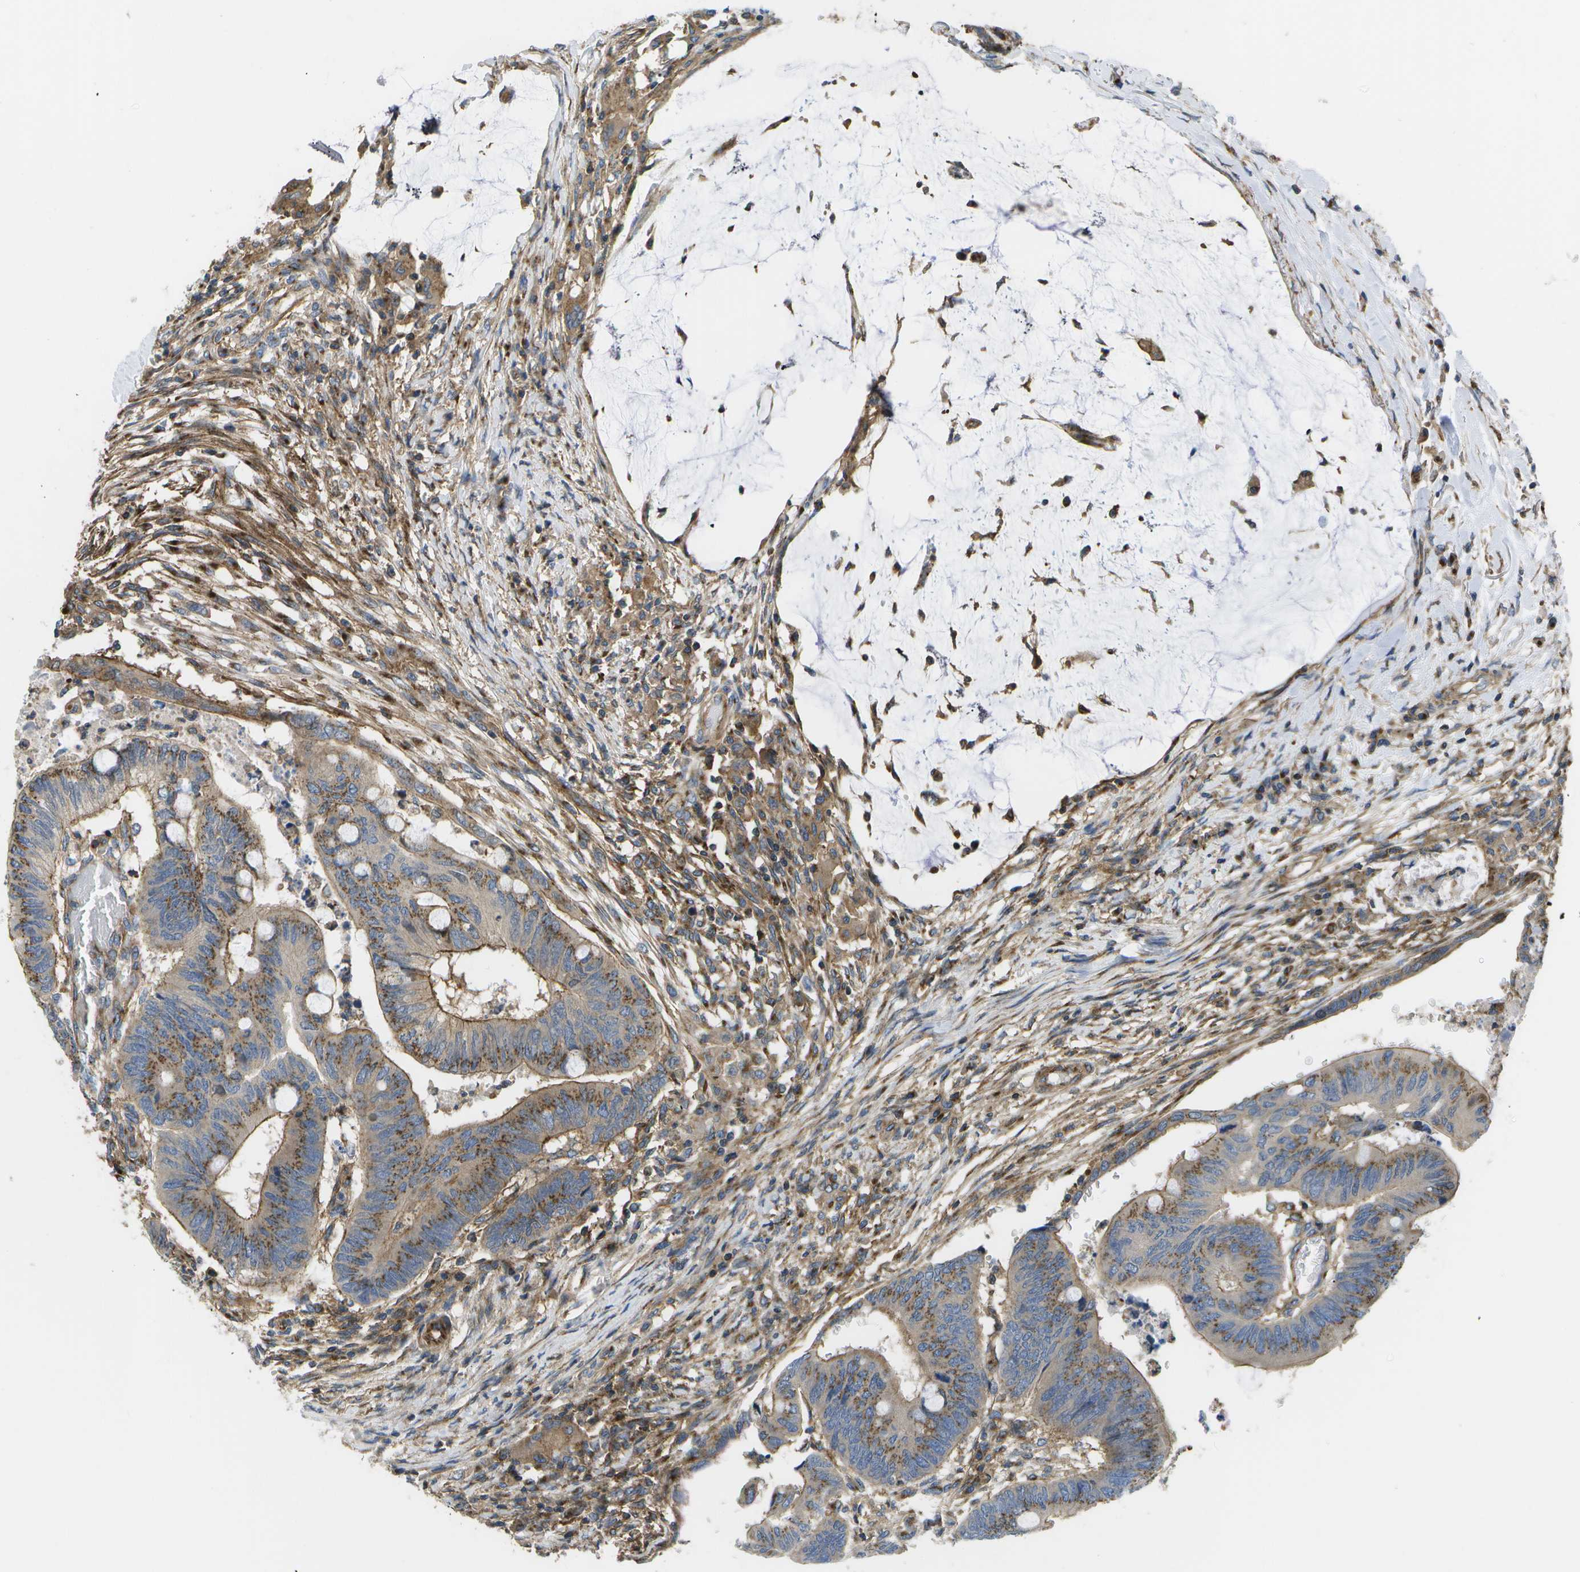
{"staining": {"intensity": "moderate", "quantity": ">75%", "location": "cytoplasmic/membranous"}, "tissue": "colorectal cancer", "cell_type": "Tumor cells", "image_type": "cancer", "snomed": [{"axis": "morphology", "description": "Normal tissue, NOS"}, {"axis": "morphology", "description": "Adenocarcinoma, NOS"}, {"axis": "topography", "description": "Rectum"}, {"axis": "topography", "description": "Peripheral nerve tissue"}], "caption": "Colorectal adenocarcinoma stained with a protein marker shows moderate staining in tumor cells.", "gene": "BST2", "patient": {"sex": "male", "age": 92}}